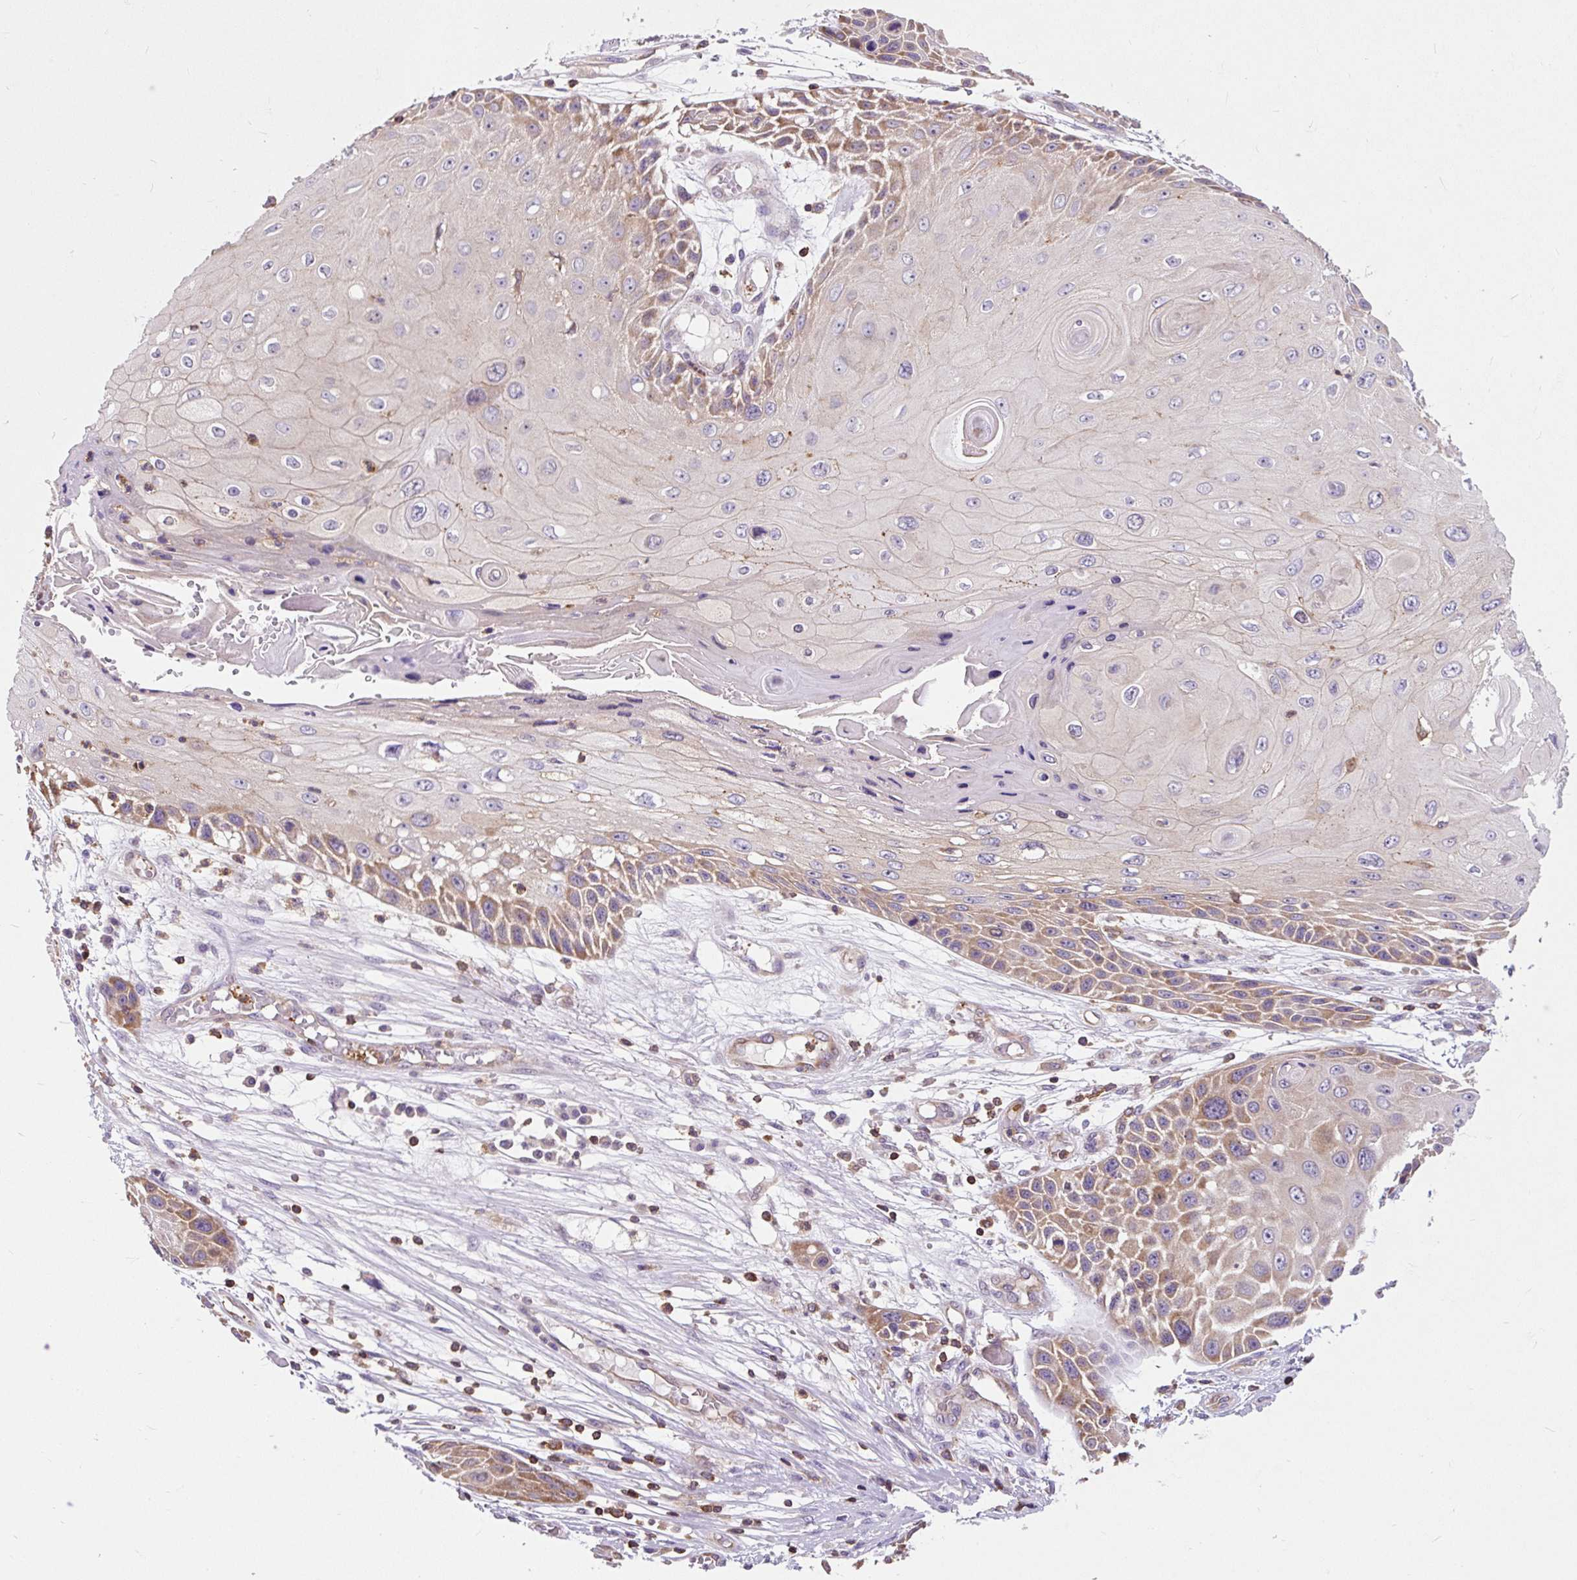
{"staining": {"intensity": "moderate", "quantity": "25%-75%", "location": "cytoplasmic/membranous"}, "tissue": "skin cancer", "cell_type": "Tumor cells", "image_type": "cancer", "snomed": [{"axis": "morphology", "description": "Squamous cell carcinoma, NOS"}, {"axis": "topography", "description": "Skin"}, {"axis": "topography", "description": "Vulva"}], "caption": "Skin cancer tissue displays moderate cytoplasmic/membranous positivity in approximately 25%-75% of tumor cells, visualized by immunohistochemistry.", "gene": "CISD3", "patient": {"sex": "female", "age": 44}}